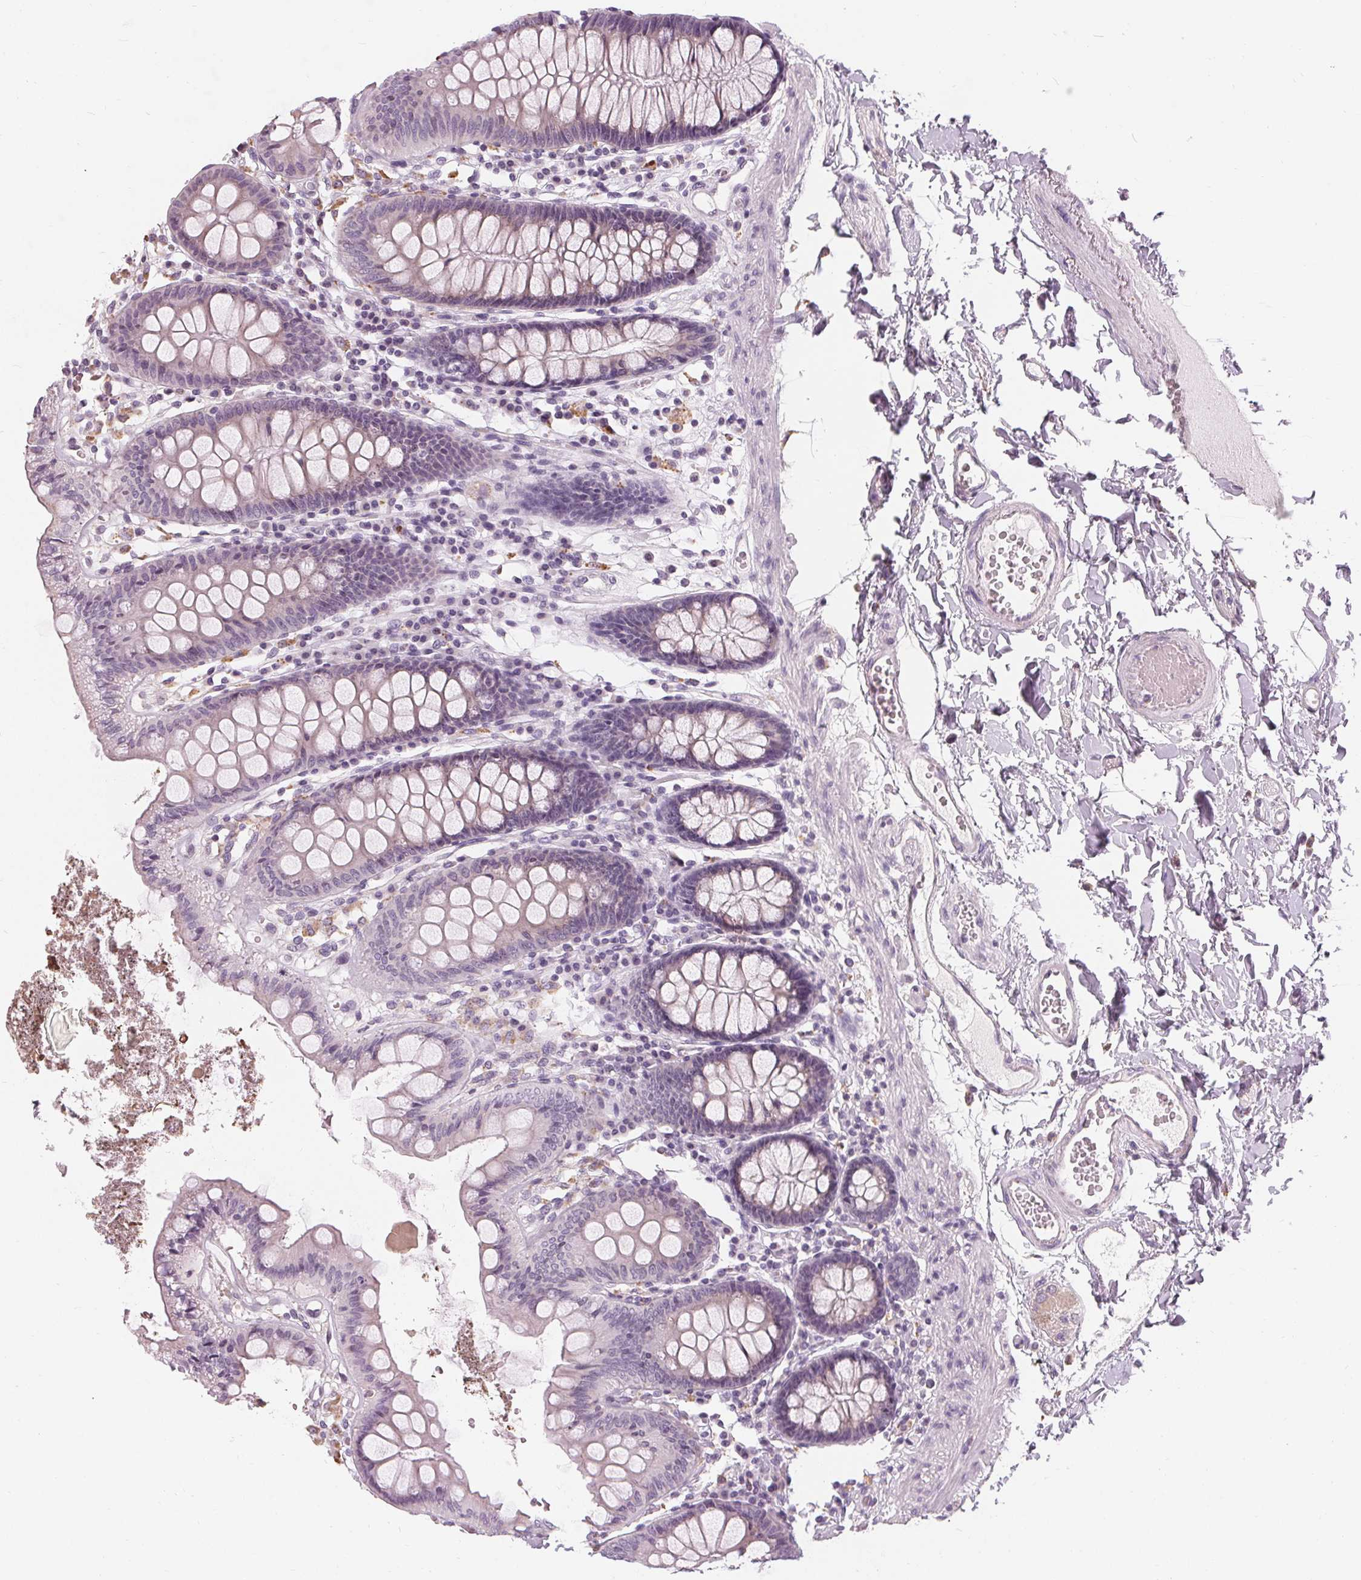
{"staining": {"intensity": "negative", "quantity": "none", "location": "none"}, "tissue": "colon", "cell_type": "Endothelial cells", "image_type": "normal", "snomed": [{"axis": "morphology", "description": "Normal tissue, NOS"}, {"axis": "topography", "description": "Colon"}], "caption": "This is an immunohistochemistry (IHC) histopathology image of benign human colon. There is no positivity in endothelial cells.", "gene": "HOPX", "patient": {"sex": "male", "age": 84}}